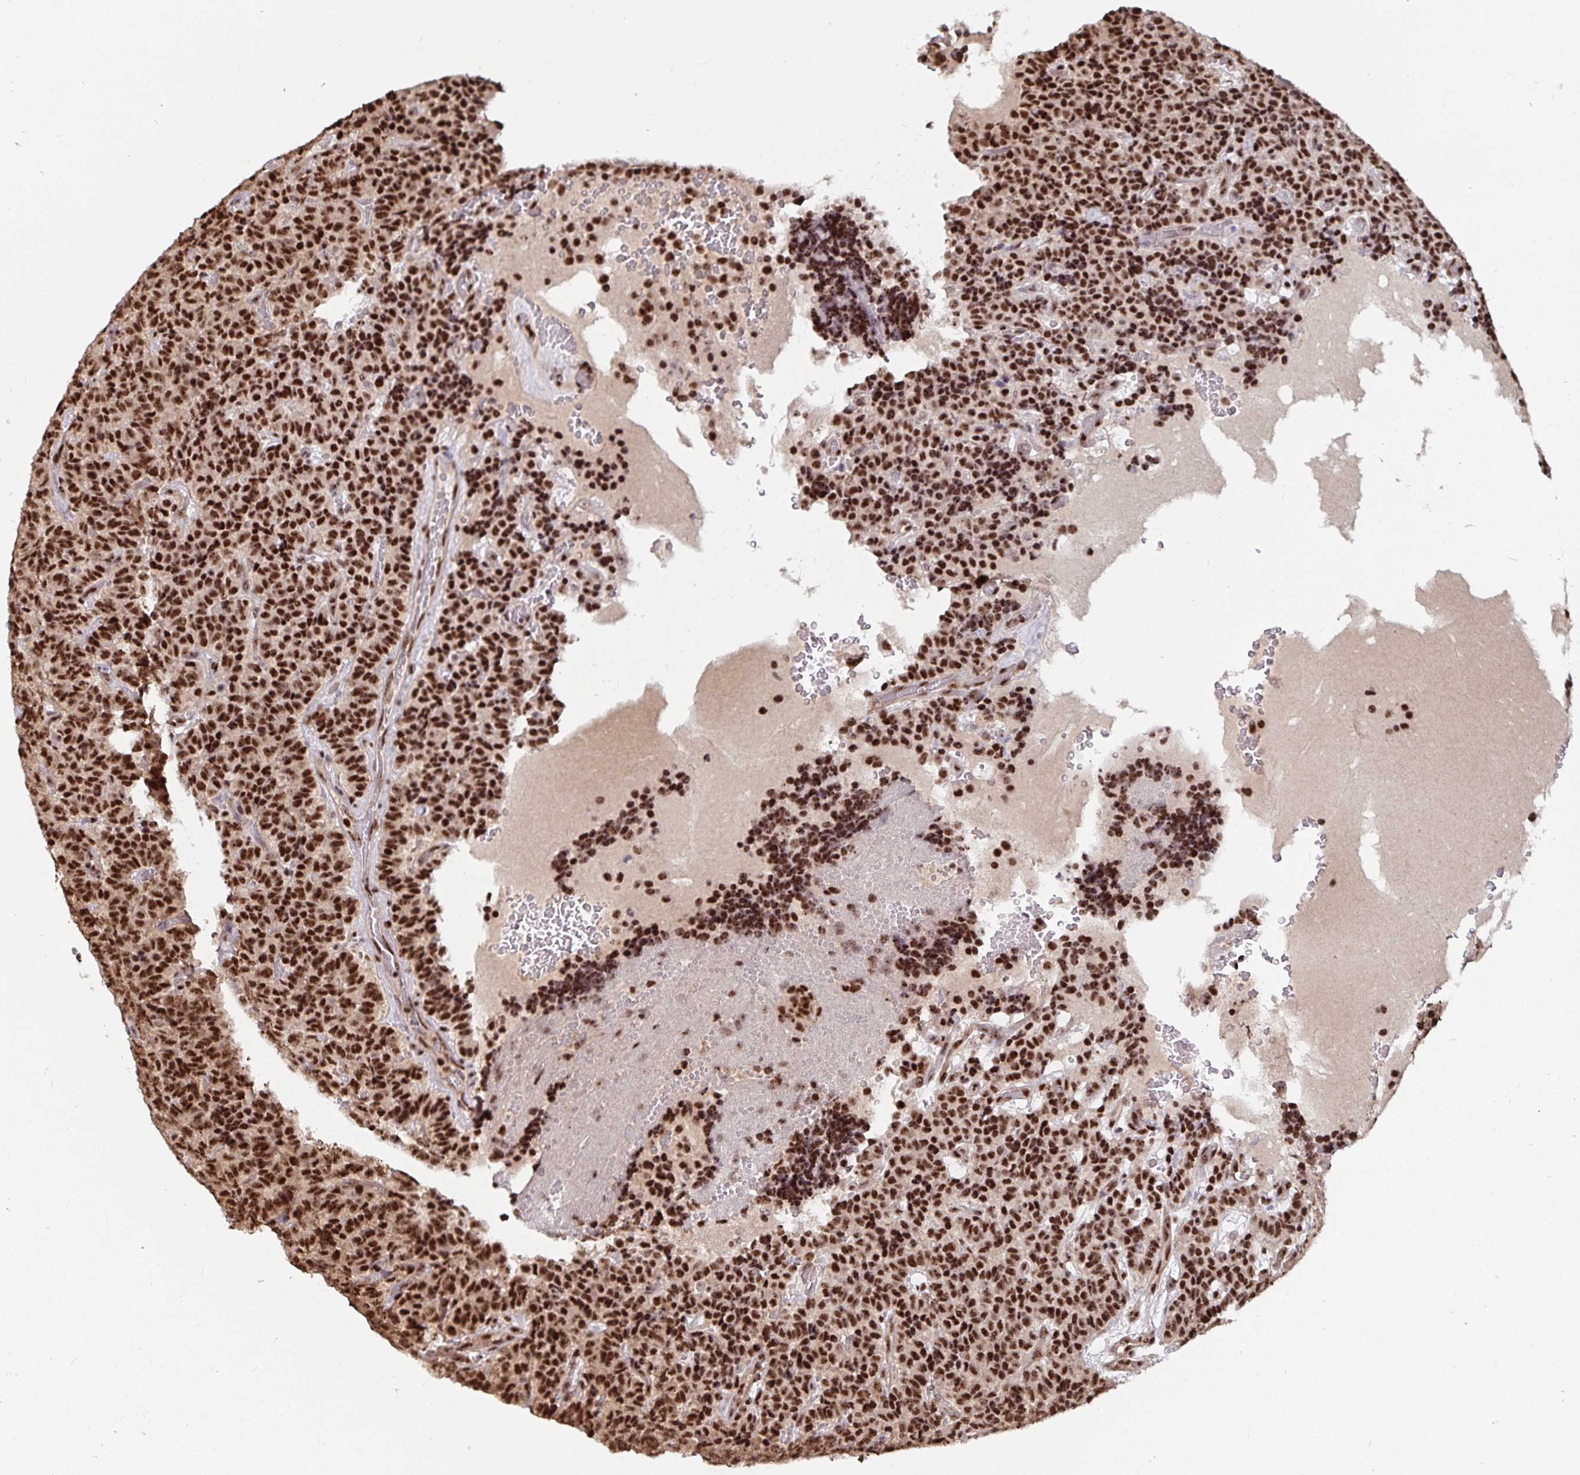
{"staining": {"intensity": "strong", "quantity": ">75%", "location": "nuclear"}, "tissue": "carcinoid", "cell_type": "Tumor cells", "image_type": "cancer", "snomed": [{"axis": "morphology", "description": "Carcinoid, malignant, NOS"}, {"axis": "topography", "description": "Pancreas"}], "caption": "Brown immunohistochemical staining in human malignant carcinoid exhibits strong nuclear positivity in approximately >75% of tumor cells.", "gene": "LAS1L", "patient": {"sex": "male", "age": 36}}